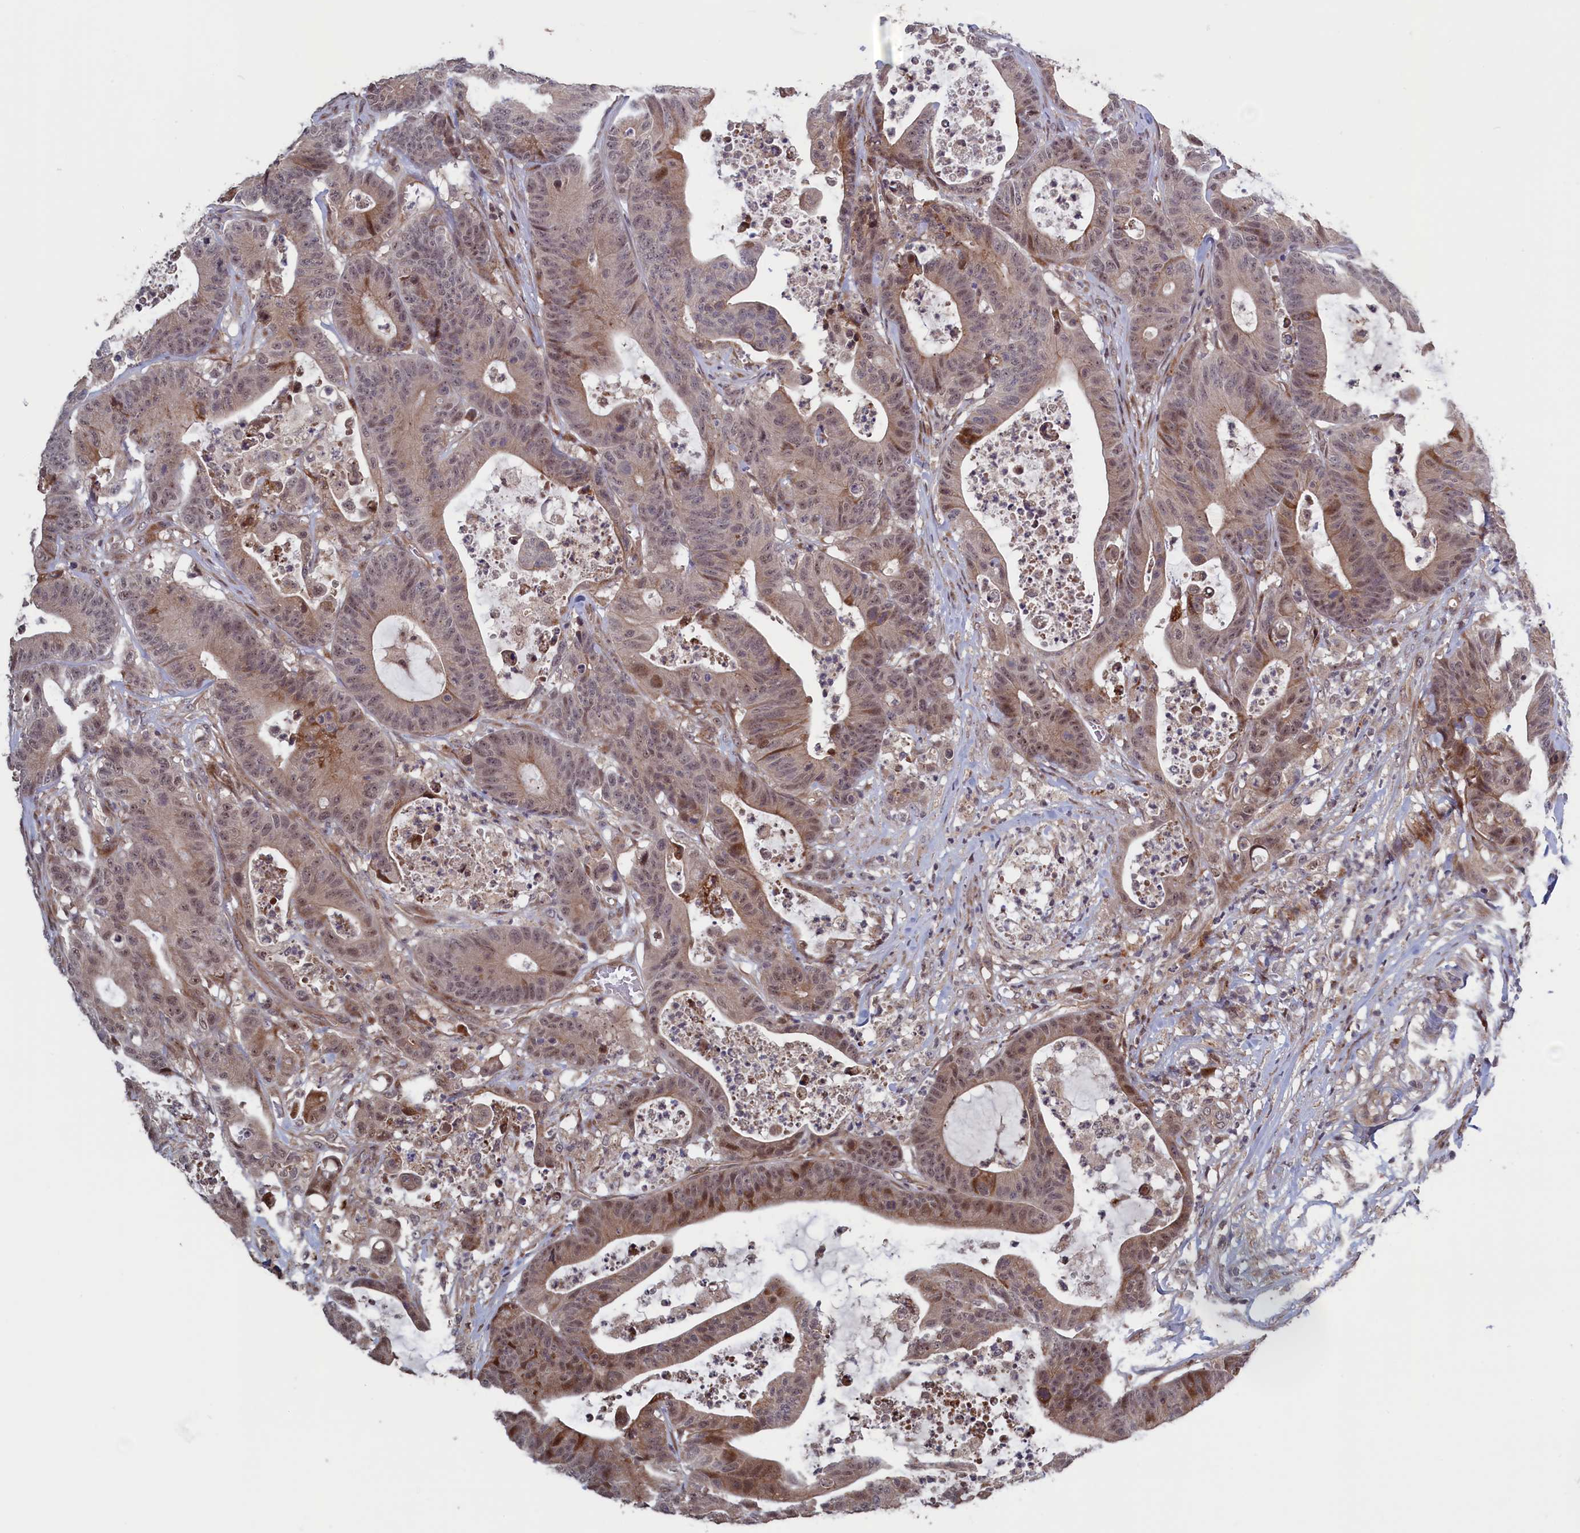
{"staining": {"intensity": "moderate", "quantity": "<25%", "location": "cytoplasmic/membranous,nuclear"}, "tissue": "colorectal cancer", "cell_type": "Tumor cells", "image_type": "cancer", "snomed": [{"axis": "morphology", "description": "Adenocarcinoma, NOS"}, {"axis": "topography", "description": "Colon"}], "caption": "Immunohistochemistry (IHC) histopathology image of human colorectal adenocarcinoma stained for a protein (brown), which exhibits low levels of moderate cytoplasmic/membranous and nuclear staining in approximately <25% of tumor cells.", "gene": "LSG1", "patient": {"sex": "female", "age": 84}}